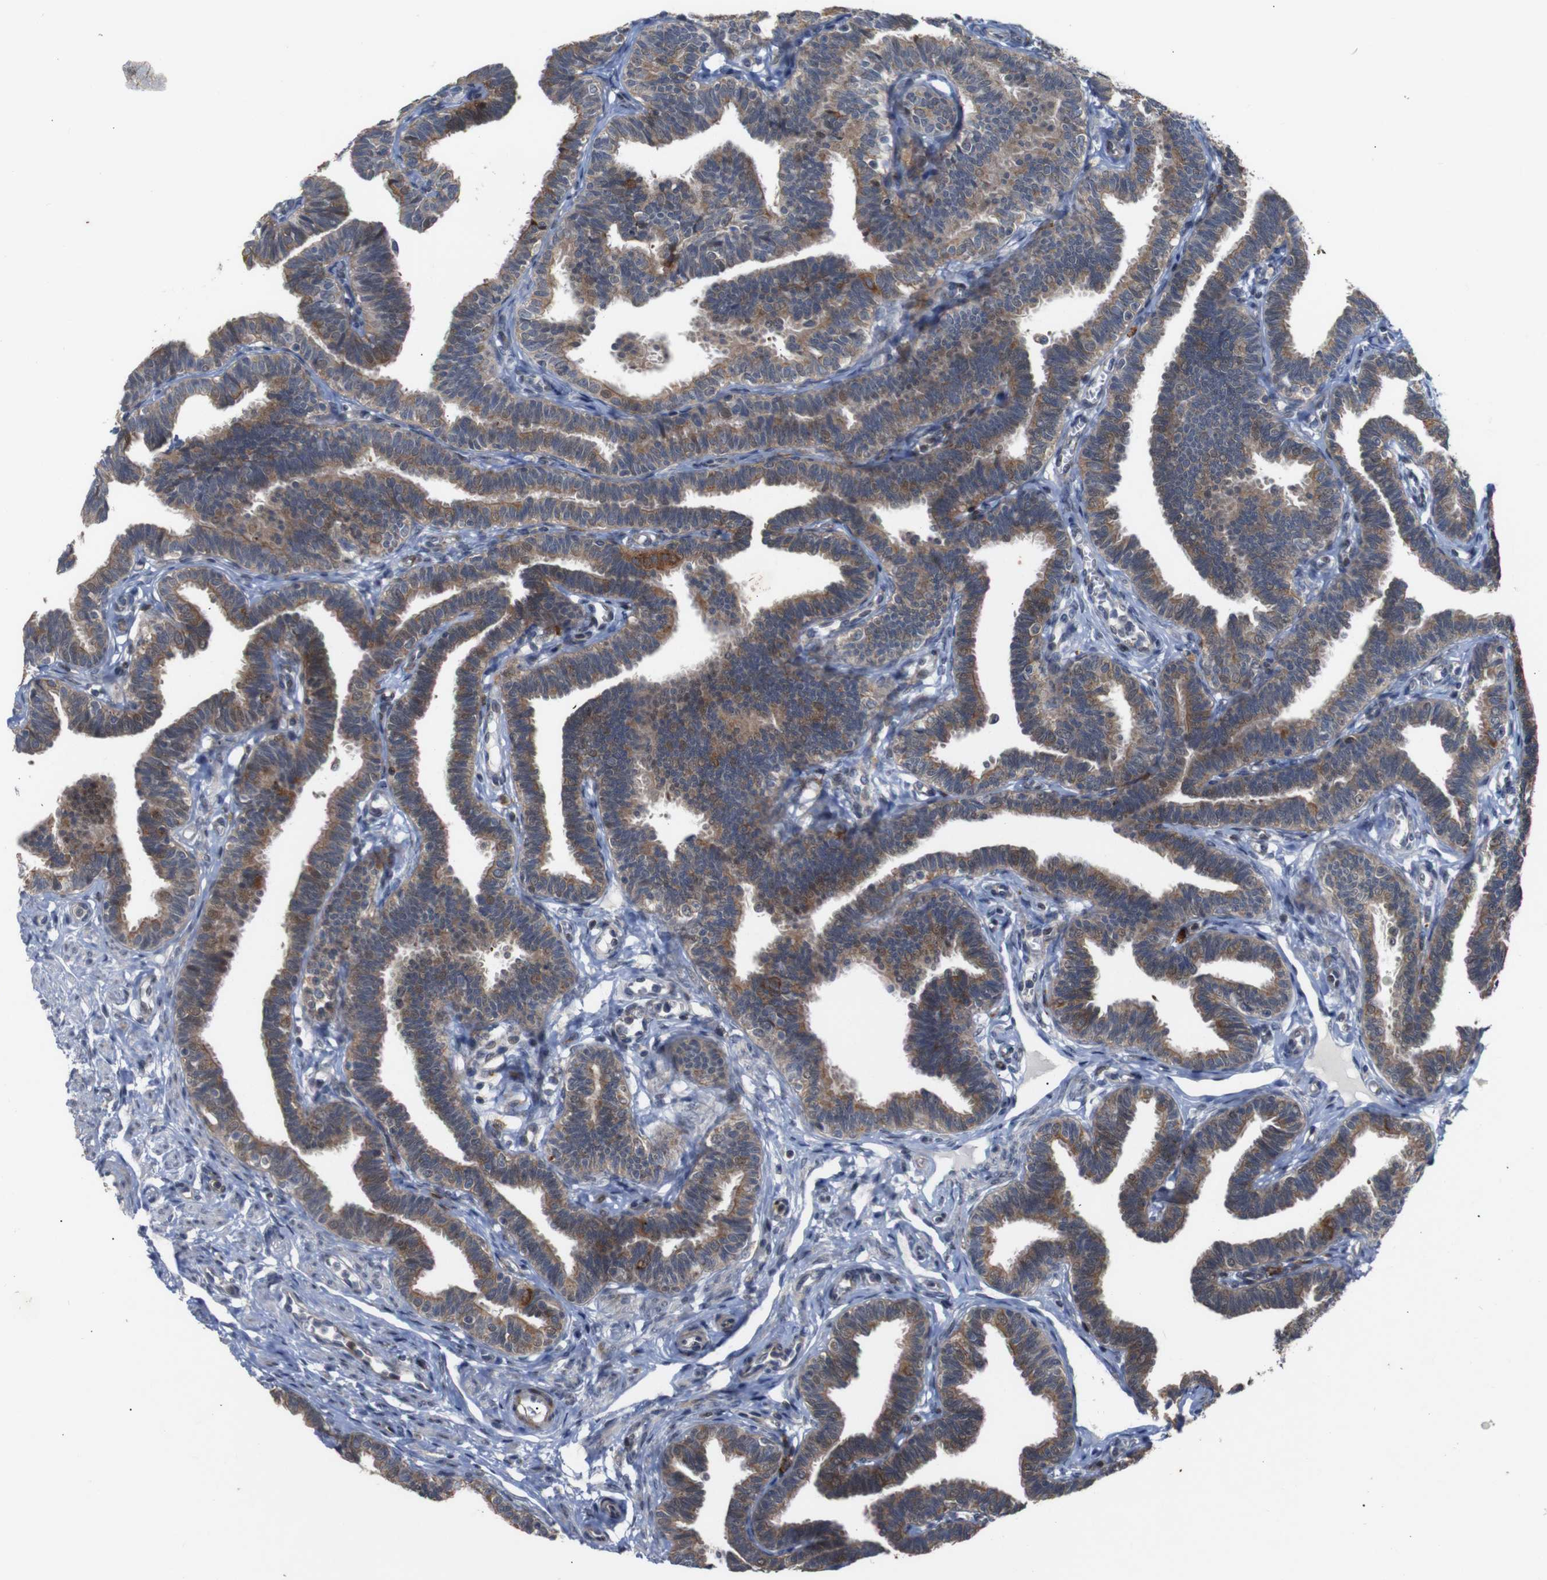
{"staining": {"intensity": "moderate", "quantity": ">75%", "location": "cytoplasmic/membranous"}, "tissue": "fallopian tube", "cell_type": "Glandular cells", "image_type": "normal", "snomed": [{"axis": "morphology", "description": "Normal tissue, NOS"}, {"axis": "topography", "description": "Fallopian tube"}, {"axis": "topography", "description": "Ovary"}], "caption": "This is an image of immunohistochemistry (IHC) staining of normal fallopian tube, which shows moderate positivity in the cytoplasmic/membranous of glandular cells.", "gene": "ATP7B", "patient": {"sex": "female", "age": 23}}